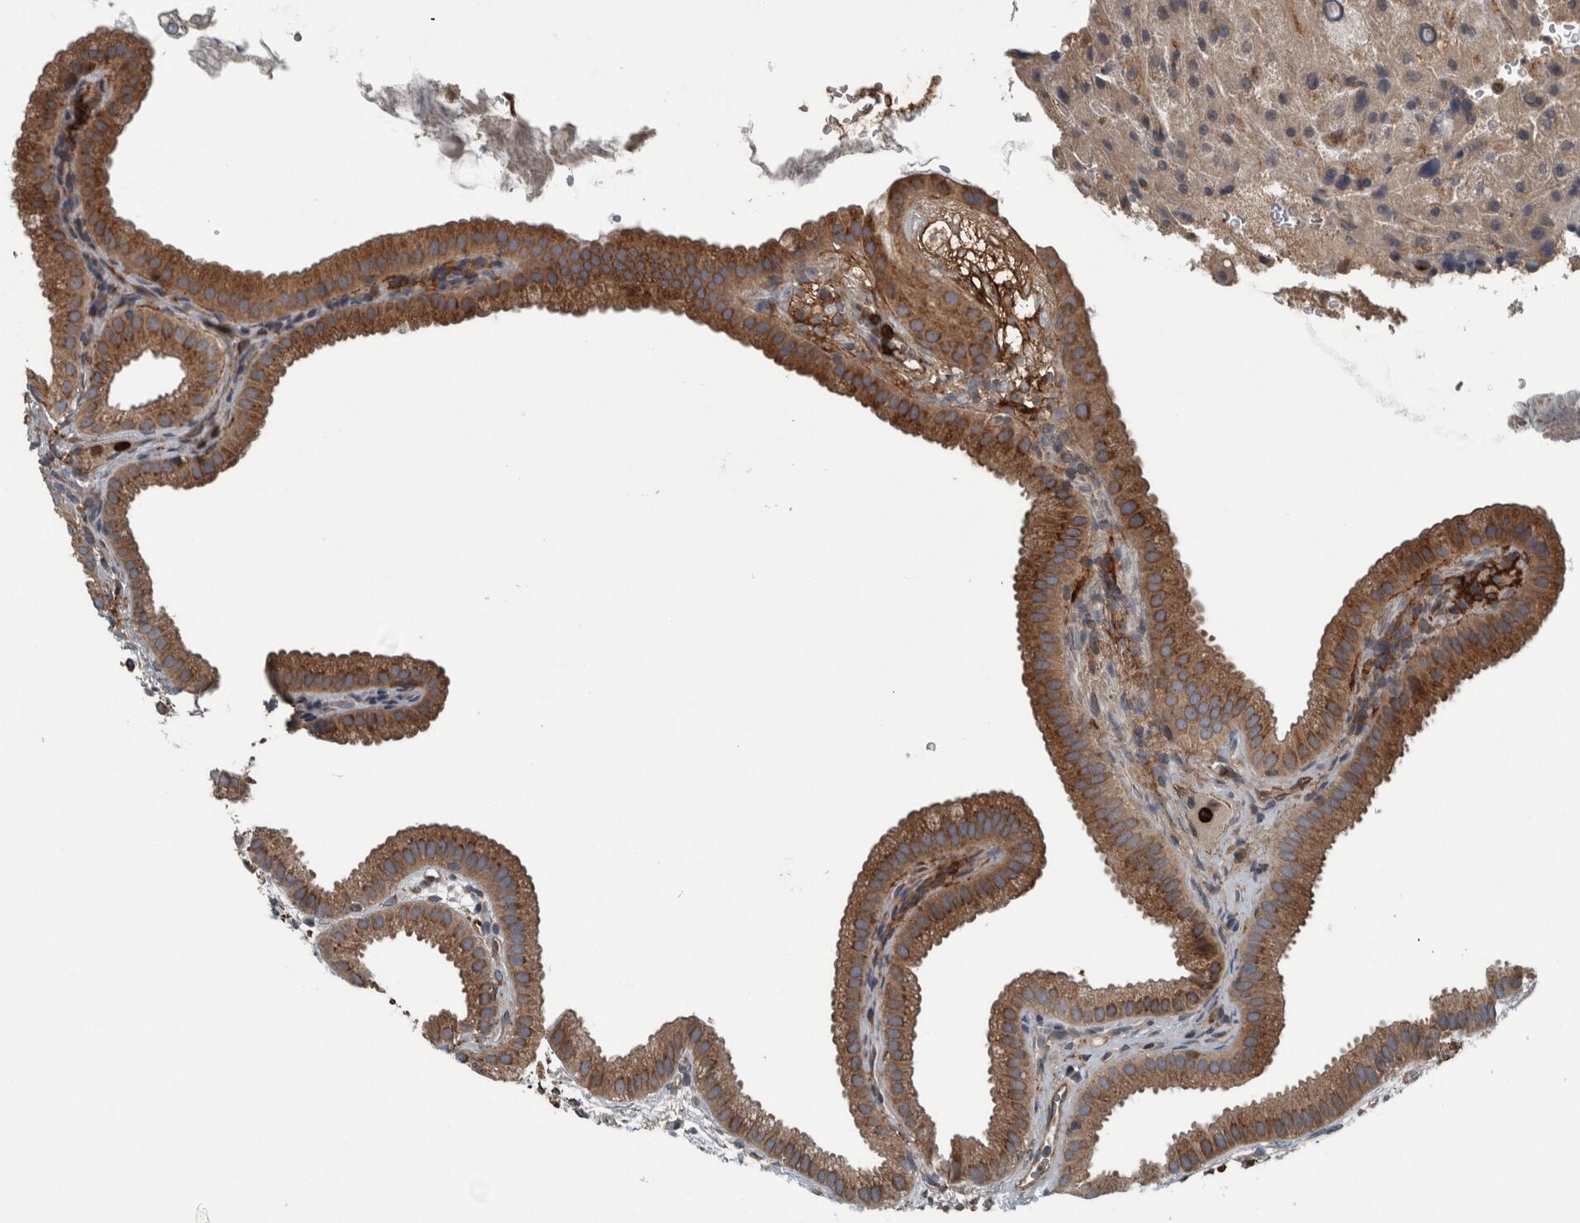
{"staining": {"intensity": "moderate", "quantity": ">75%", "location": "cytoplasmic/membranous"}, "tissue": "gallbladder", "cell_type": "Glandular cells", "image_type": "normal", "snomed": [{"axis": "morphology", "description": "Normal tissue, NOS"}, {"axis": "topography", "description": "Gallbladder"}], "caption": "High-magnification brightfield microscopy of normal gallbladder stained with DAB (3,3'-diaminobenzidine) (brown) and counterstained with hematoxylin (blue). glandular cells exhibit moderate cytoplasmic/membranous staining is appreciated in about>75% of cells.", "gene": "EXOC8", "patient": {"sex": "female", "age": 64}}